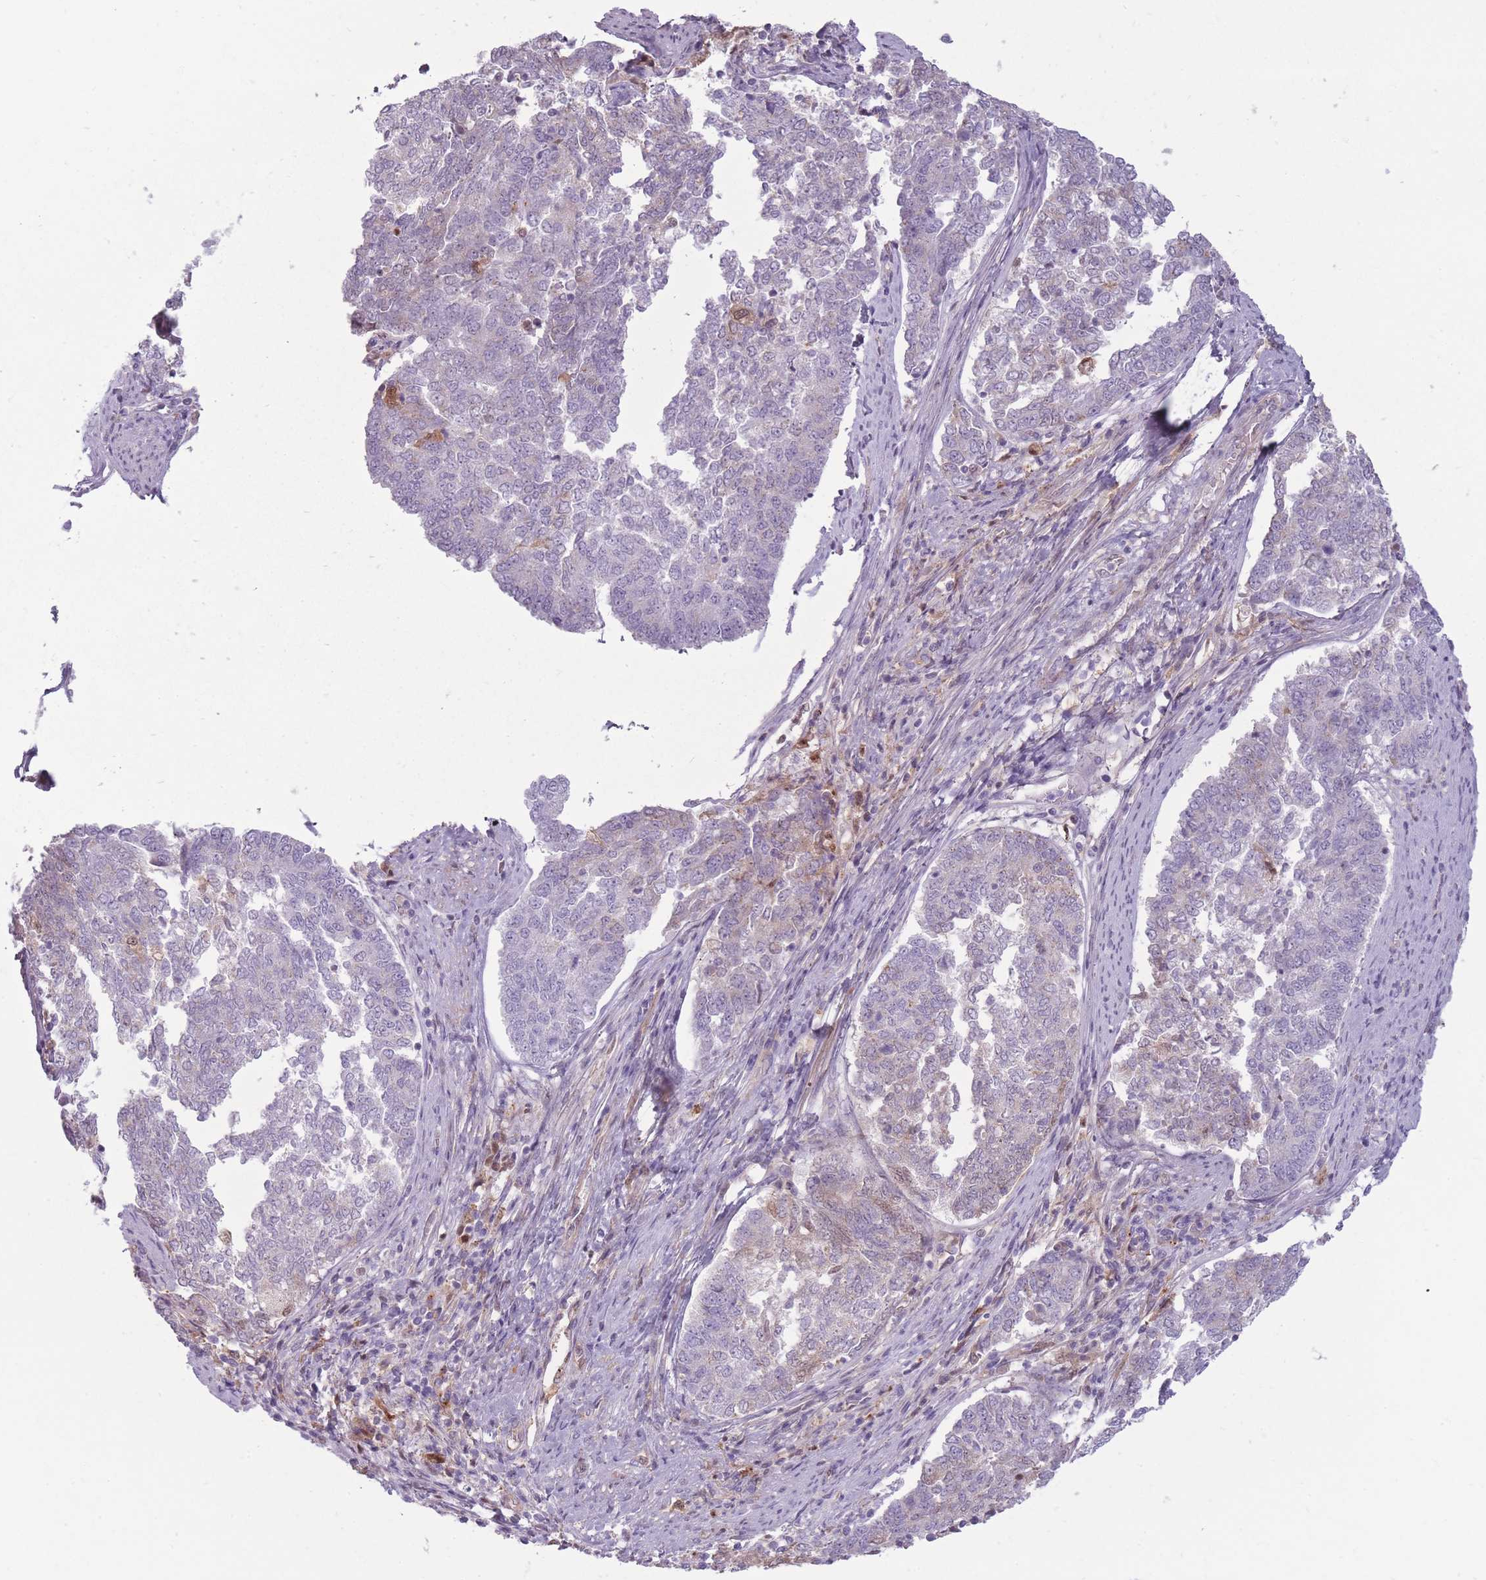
{"staining": {"intensity": "negative", "quantity": "none", "location": "none"}, "tissue": "endometrial cancer", "cell_type": "Tumor cells", "image_type": "cancer", "snomed": [{"axis": "morphology", "description": "Adenocarcinoma, NOS"}, {"axis": "topography", "description": "Endometrium"}], "caption": "Immunohistochemical staining of endometrial cancer displays no significant positivity in tumor cells. (IHC, brightfield microscopy, high magnification).", "gene": "LGALS9", "patient": {"sex": "female", "age": 80}}